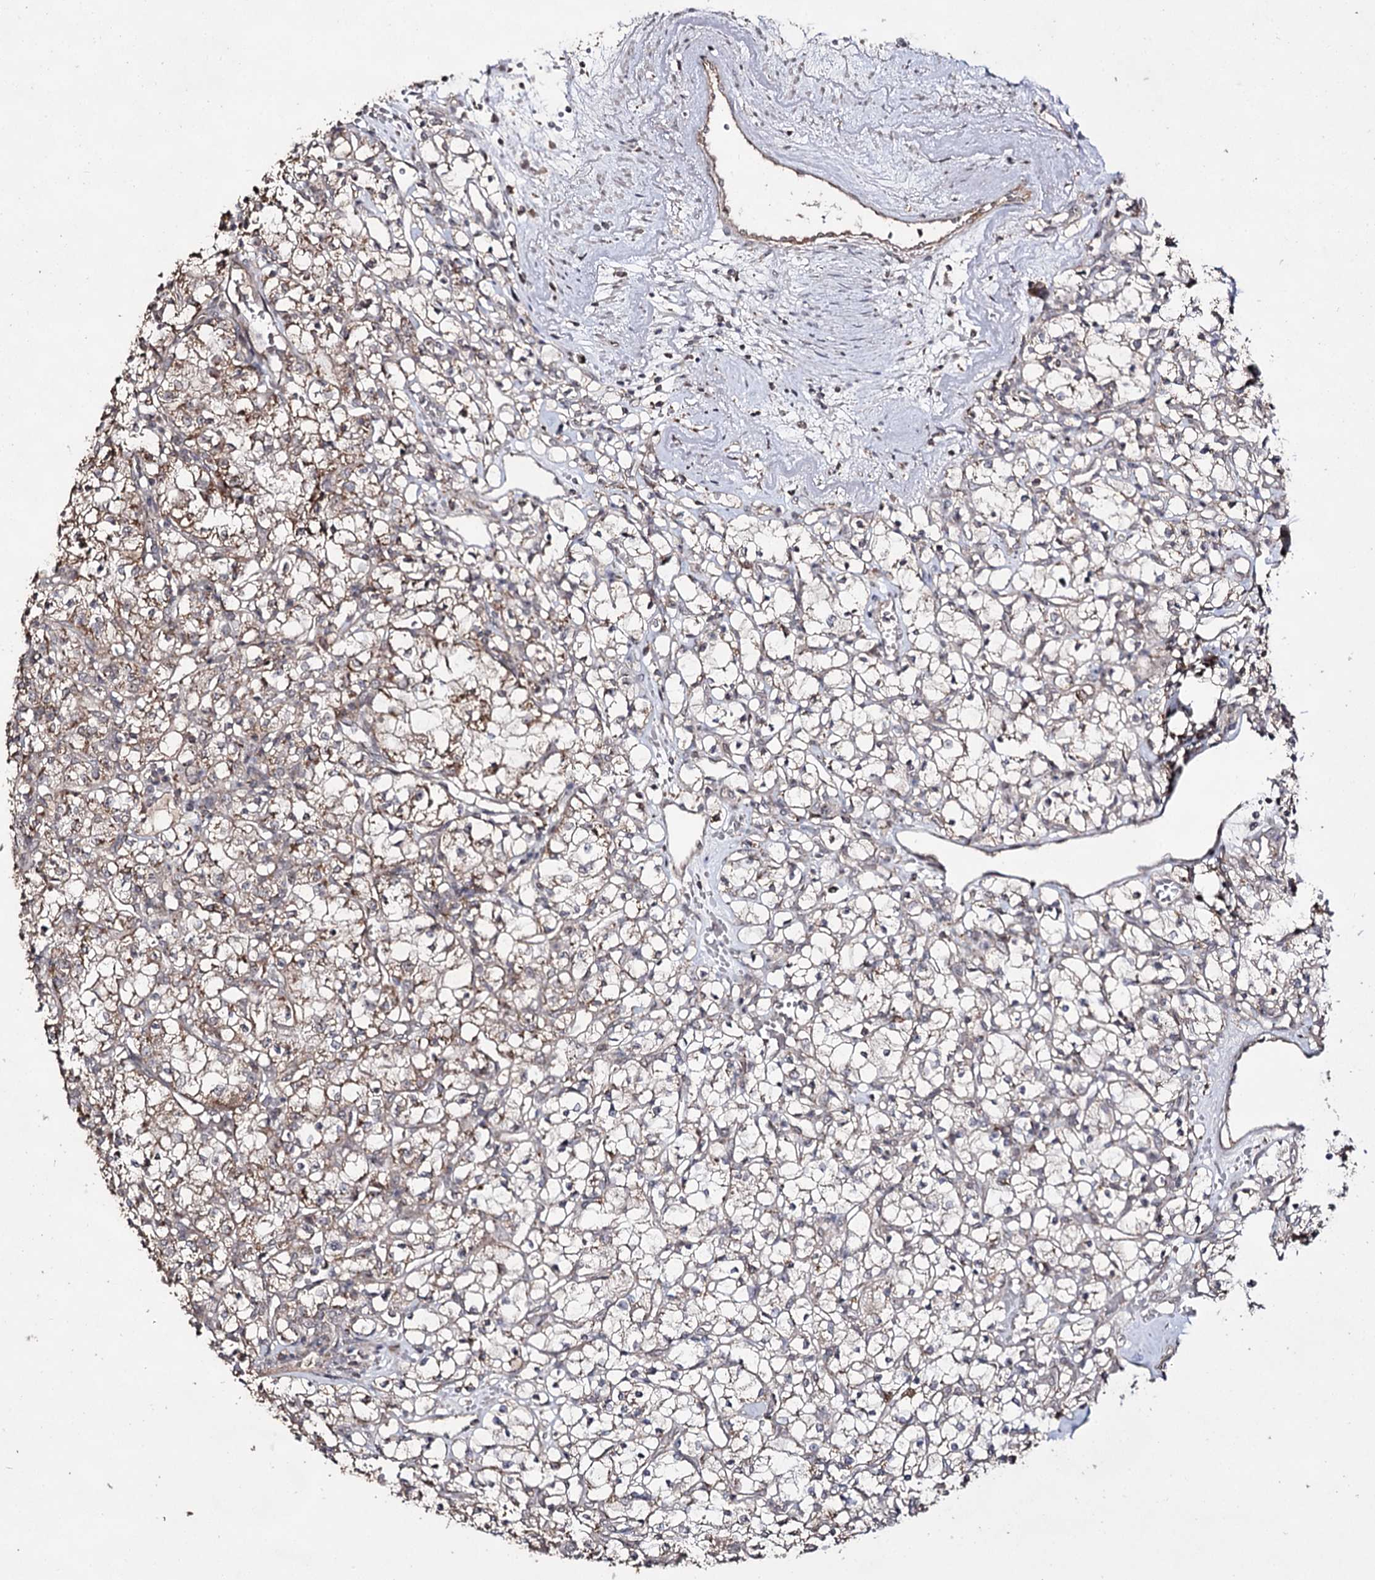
{"staining": {"intensity": "weak", "quantity": "25%-75%", "location": "cytoplasmic/membranous"}, "tissue": "renal cancer", "cell_type": "Tumor cells", "image_type": "cancer", "snomed": [{"axis": "morphology", "description": "Adenocarcinoma, NOS"}, {"axis": "topography", "description": "Kidney"}], "caption": "A histopathology image of renal cancer stained for a protein reveals weak cytoplasmic/membranous brown staining in tumor cells.", "gene": "ACTR6", "patient": {"sex": "female", "age": 59}}